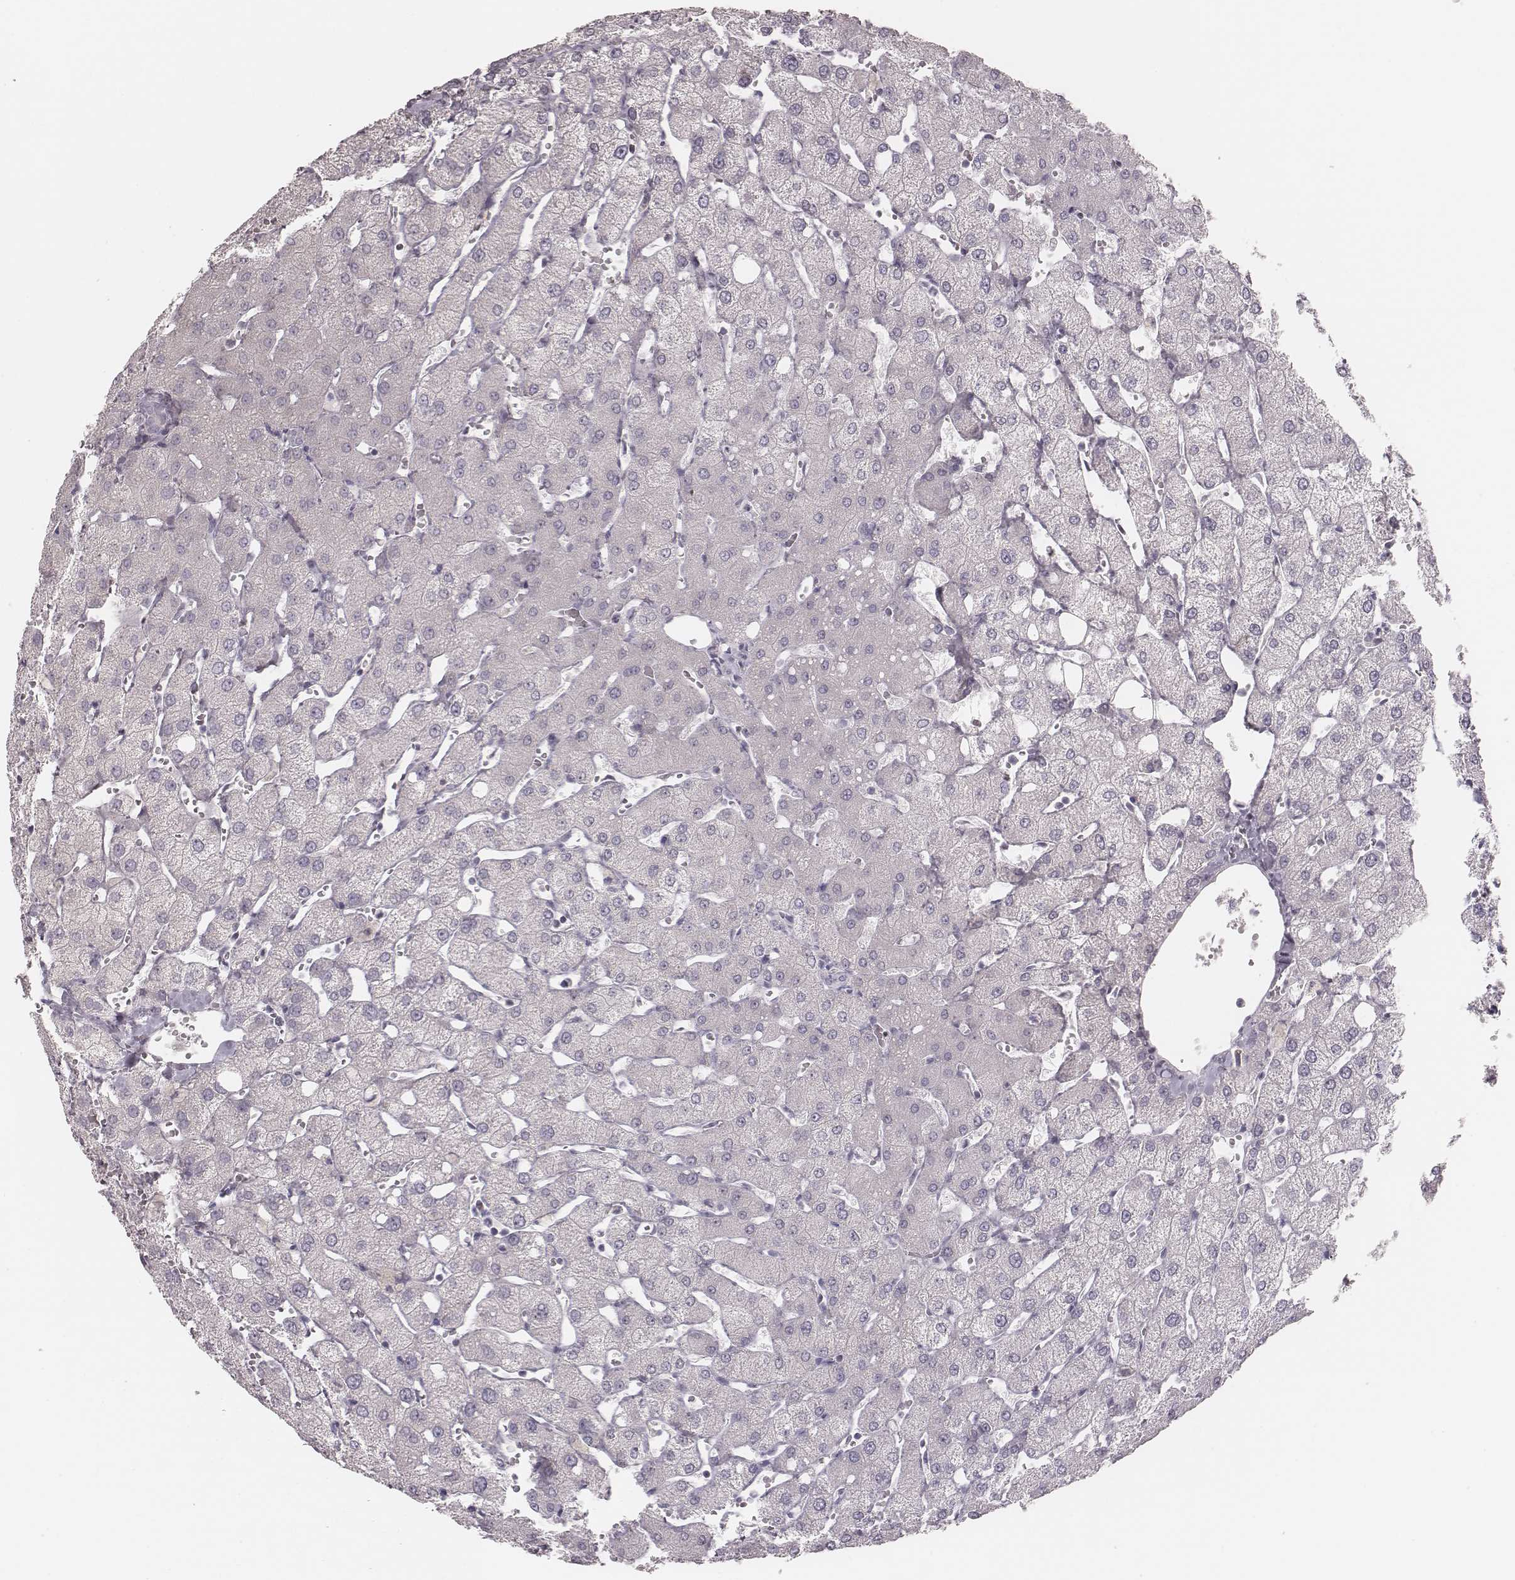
{"staining": {"intensity": "negative", "quantity": "none", "location": "none"}, "tissue": "liver", "cell_type": "Cholangiocytes", "image_type": "normal", "snomed": [{"axis": "morphology", "description": "Normal tissue, NOS"}, {"axis": "topography", "description": "Liver"}], "caption": "A high-resolution photomicrograph shows immunohistochemistry staining of unremarkable liver, which reveals no significant positivity in cholangiocytes. (DAB immunohistochemistry (IHC), high magnification).", "gene": "KIF5C", "patient": {"sex": "female", "age": 54}}